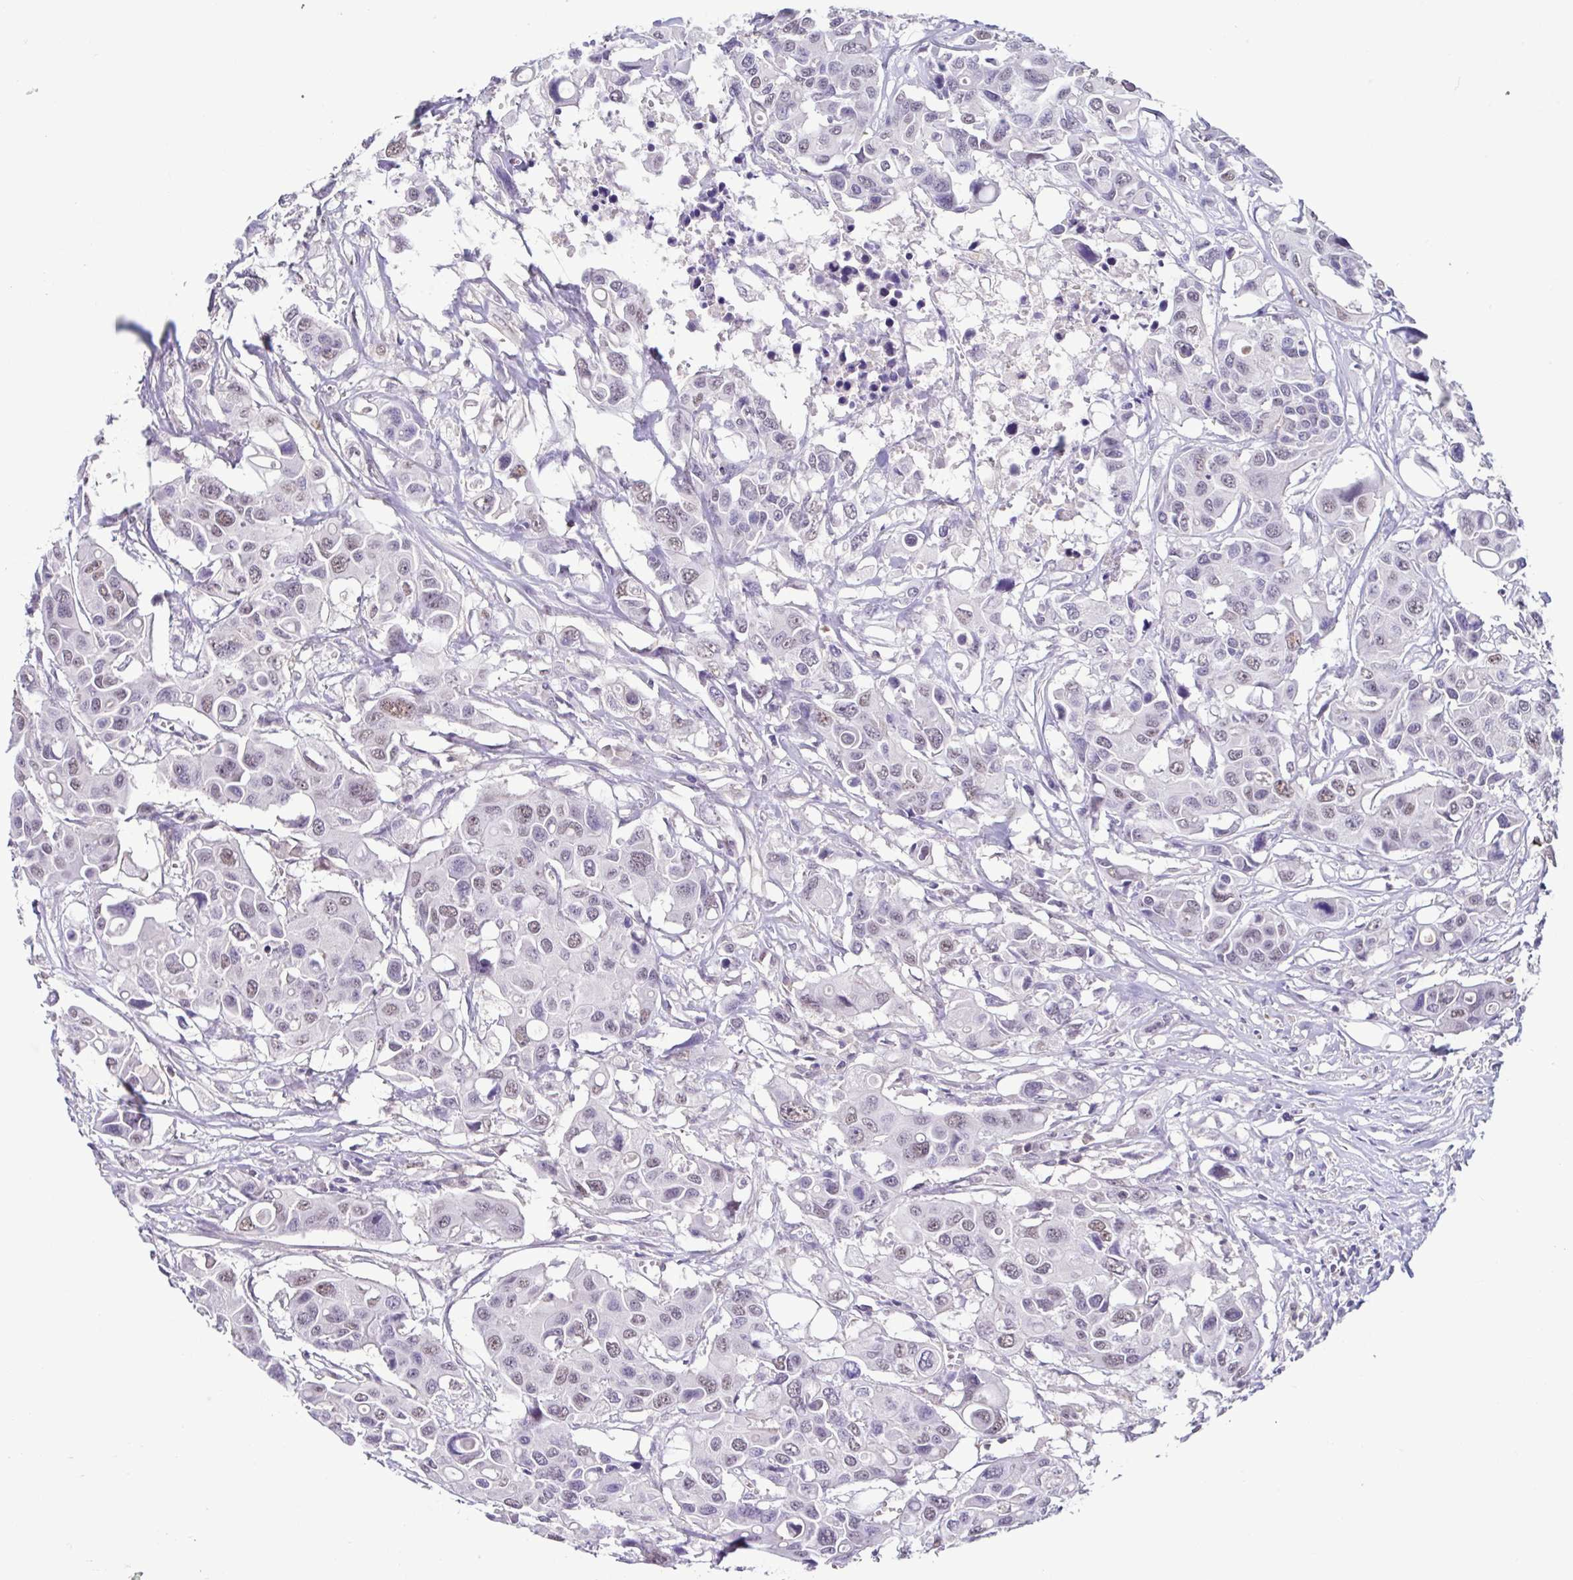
{"staining": {"intensity": "weak", "quantity": "<25%", "location": "nuclear"}, "tissue": "colorectal cancer", "cell_type": "Tumor cells", "image_type": "cancer", "snomed": [{"axis": "morphology", "description": "Adenocarcinoma, NOS"}, {"axis": "topography", "description": "Colon"}], "caption": "Immunohistochemistry photomicrograph of human adenocarcinoma (colorectal) stained for a protein (brown), which exhibits no positivity in tumor cells.", "gene": "ACTRT3", "patient": {"sex": "male", "age": 77}}